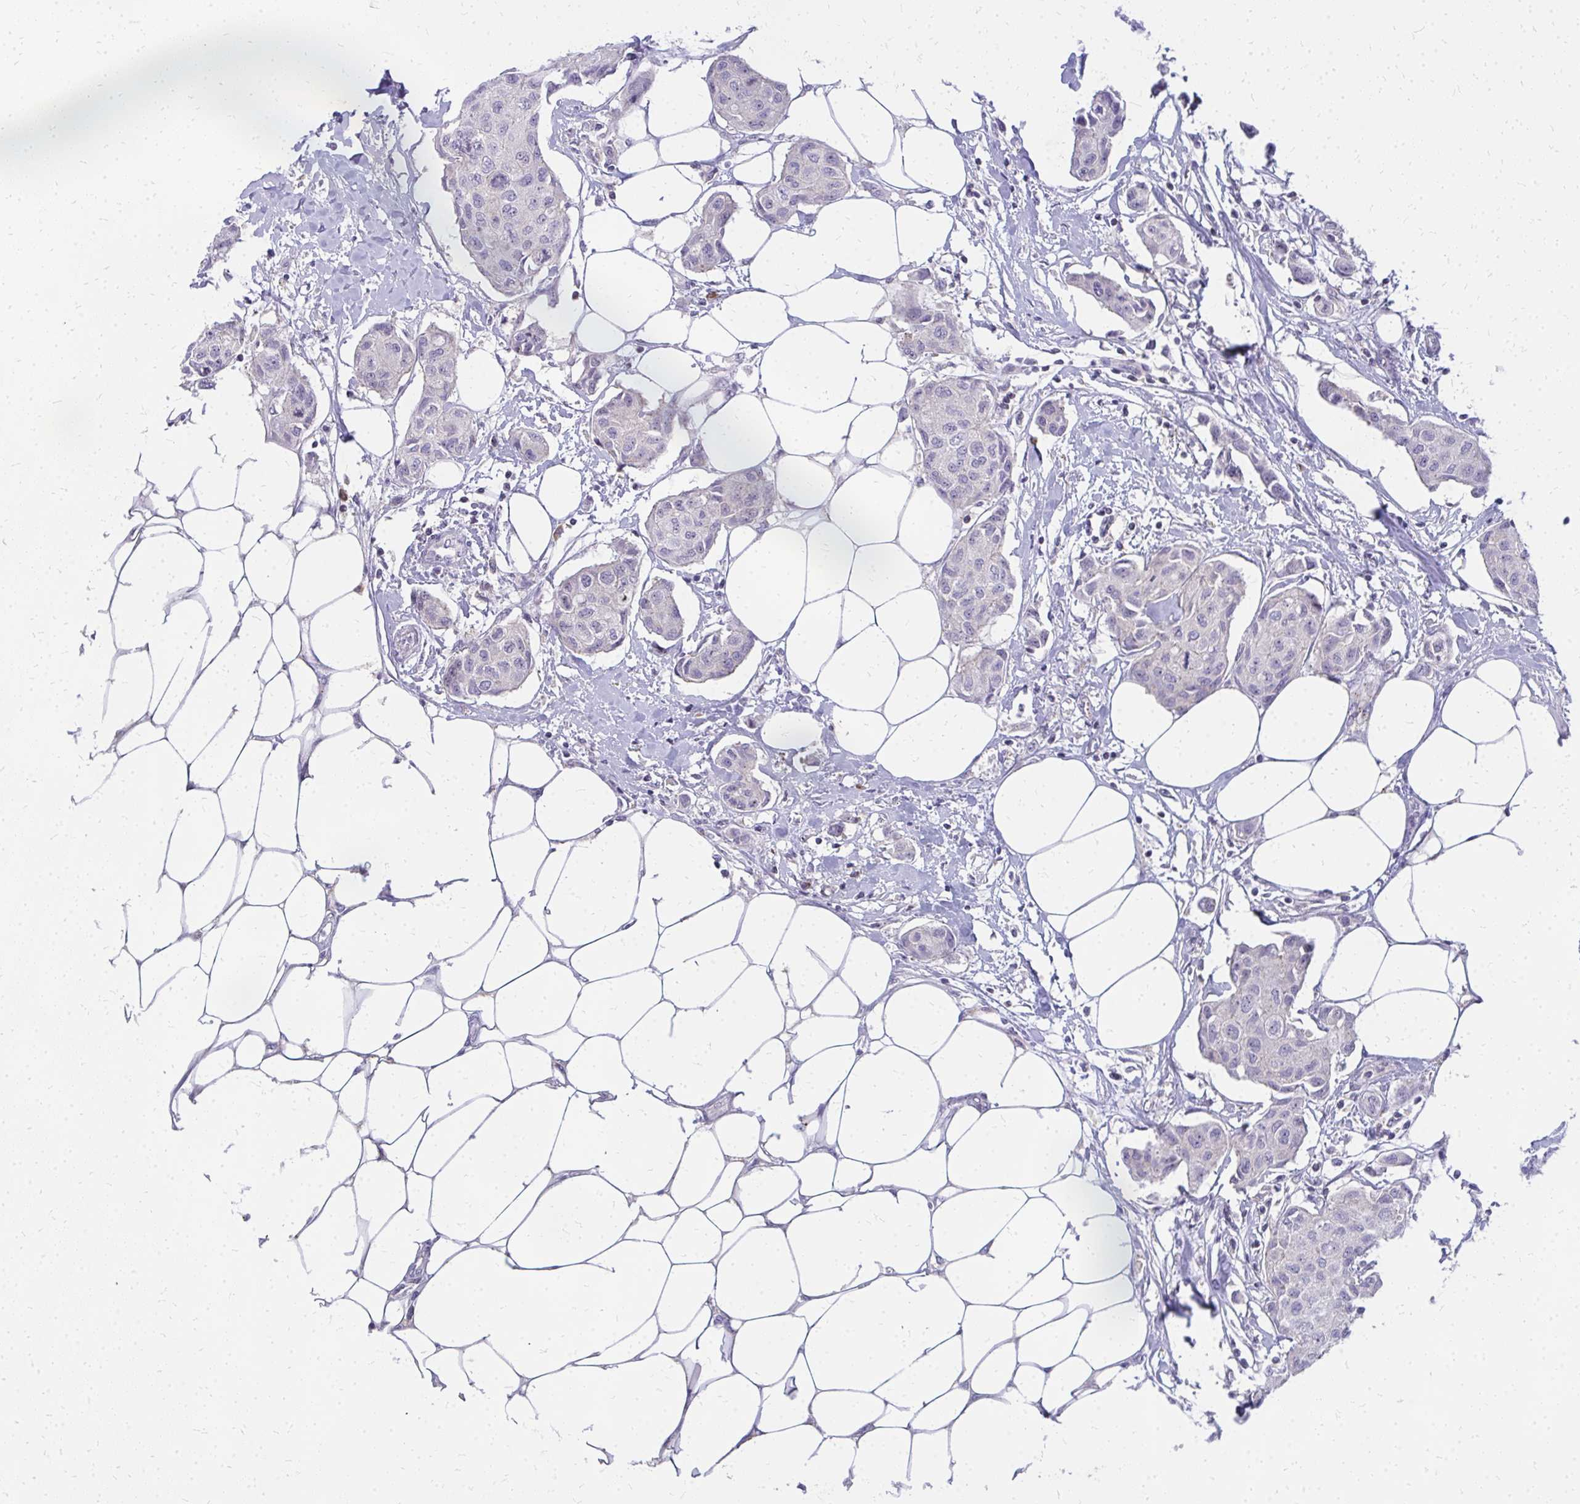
{"staining": {"intensity": "negative", "quantity": "none", "location": "none"}, "tissue": "breast cancer", "cell_type": "Tumor cells", "image_type": "cancer", "snomed": [{"axis": "morphology", "description": "Duct carcinoma"}, {"axis": "topography", "description": "Breast"}, {"axis": "topography", "description": "Lymph node"}], "caption": "Micrograph shows no protein staining in tumor cells of infiltrating ductal carcinoma (breast) tissue.", "gene": "FAM9A", "patient": {"sex": "female", "age": 80}}